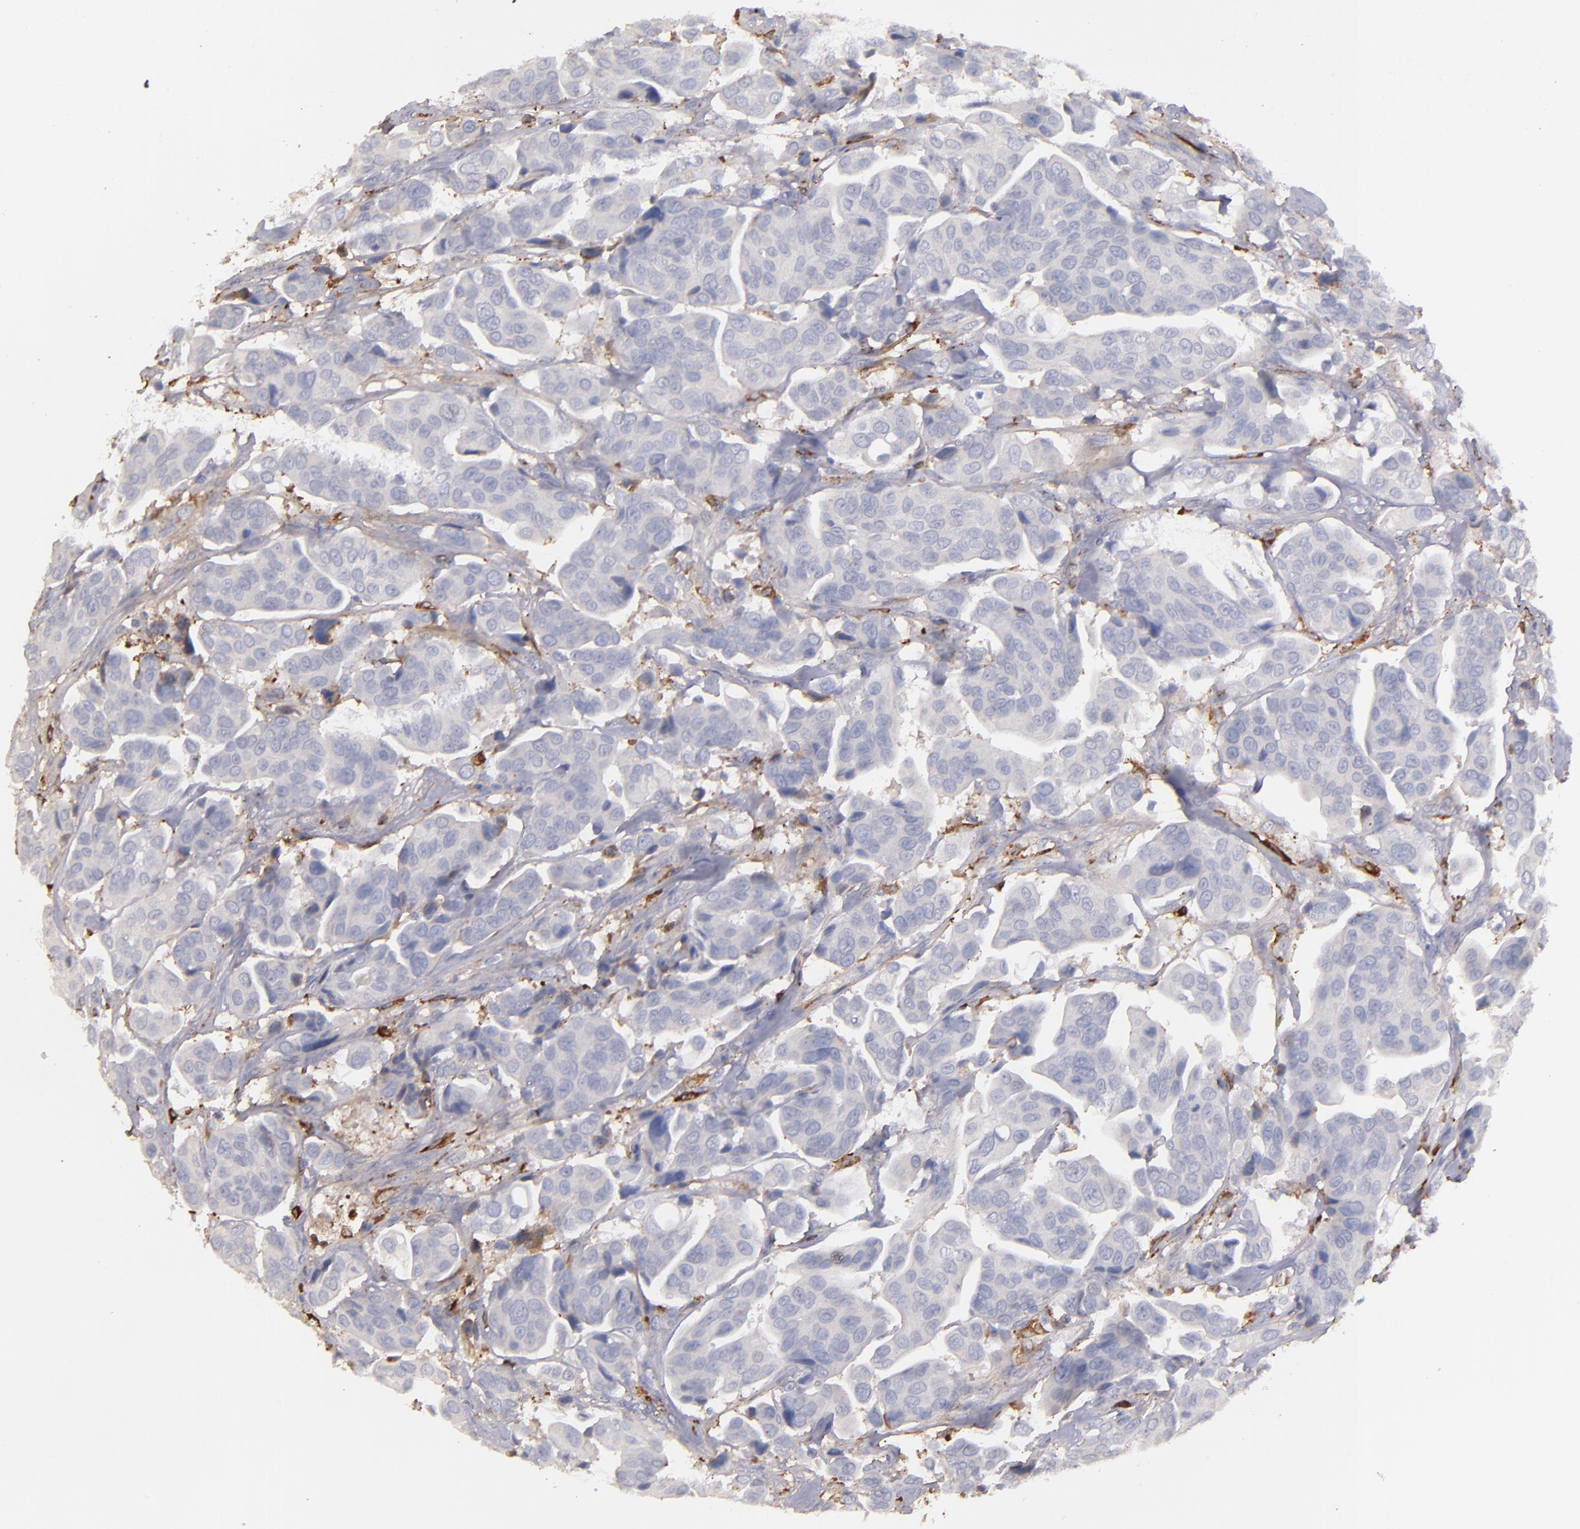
{"staining": {"intensity": "negative", "quantity": "none", "location": "none"}, "tissue": "urothelial cancer", "cell_type": "Tumor cells", "image_type": "cancer", "snomed": [{"axis": "morphology", "description": "Adenocarcinoma, NOS"}, {"axis": "topography", "description": "Urinary bladder"}], "caption": "A micrograph of human urothelial cancer is negative for staining in tumor cells.", "gene": "C1QA", "patient": {"sex": "male", "age": 61}}